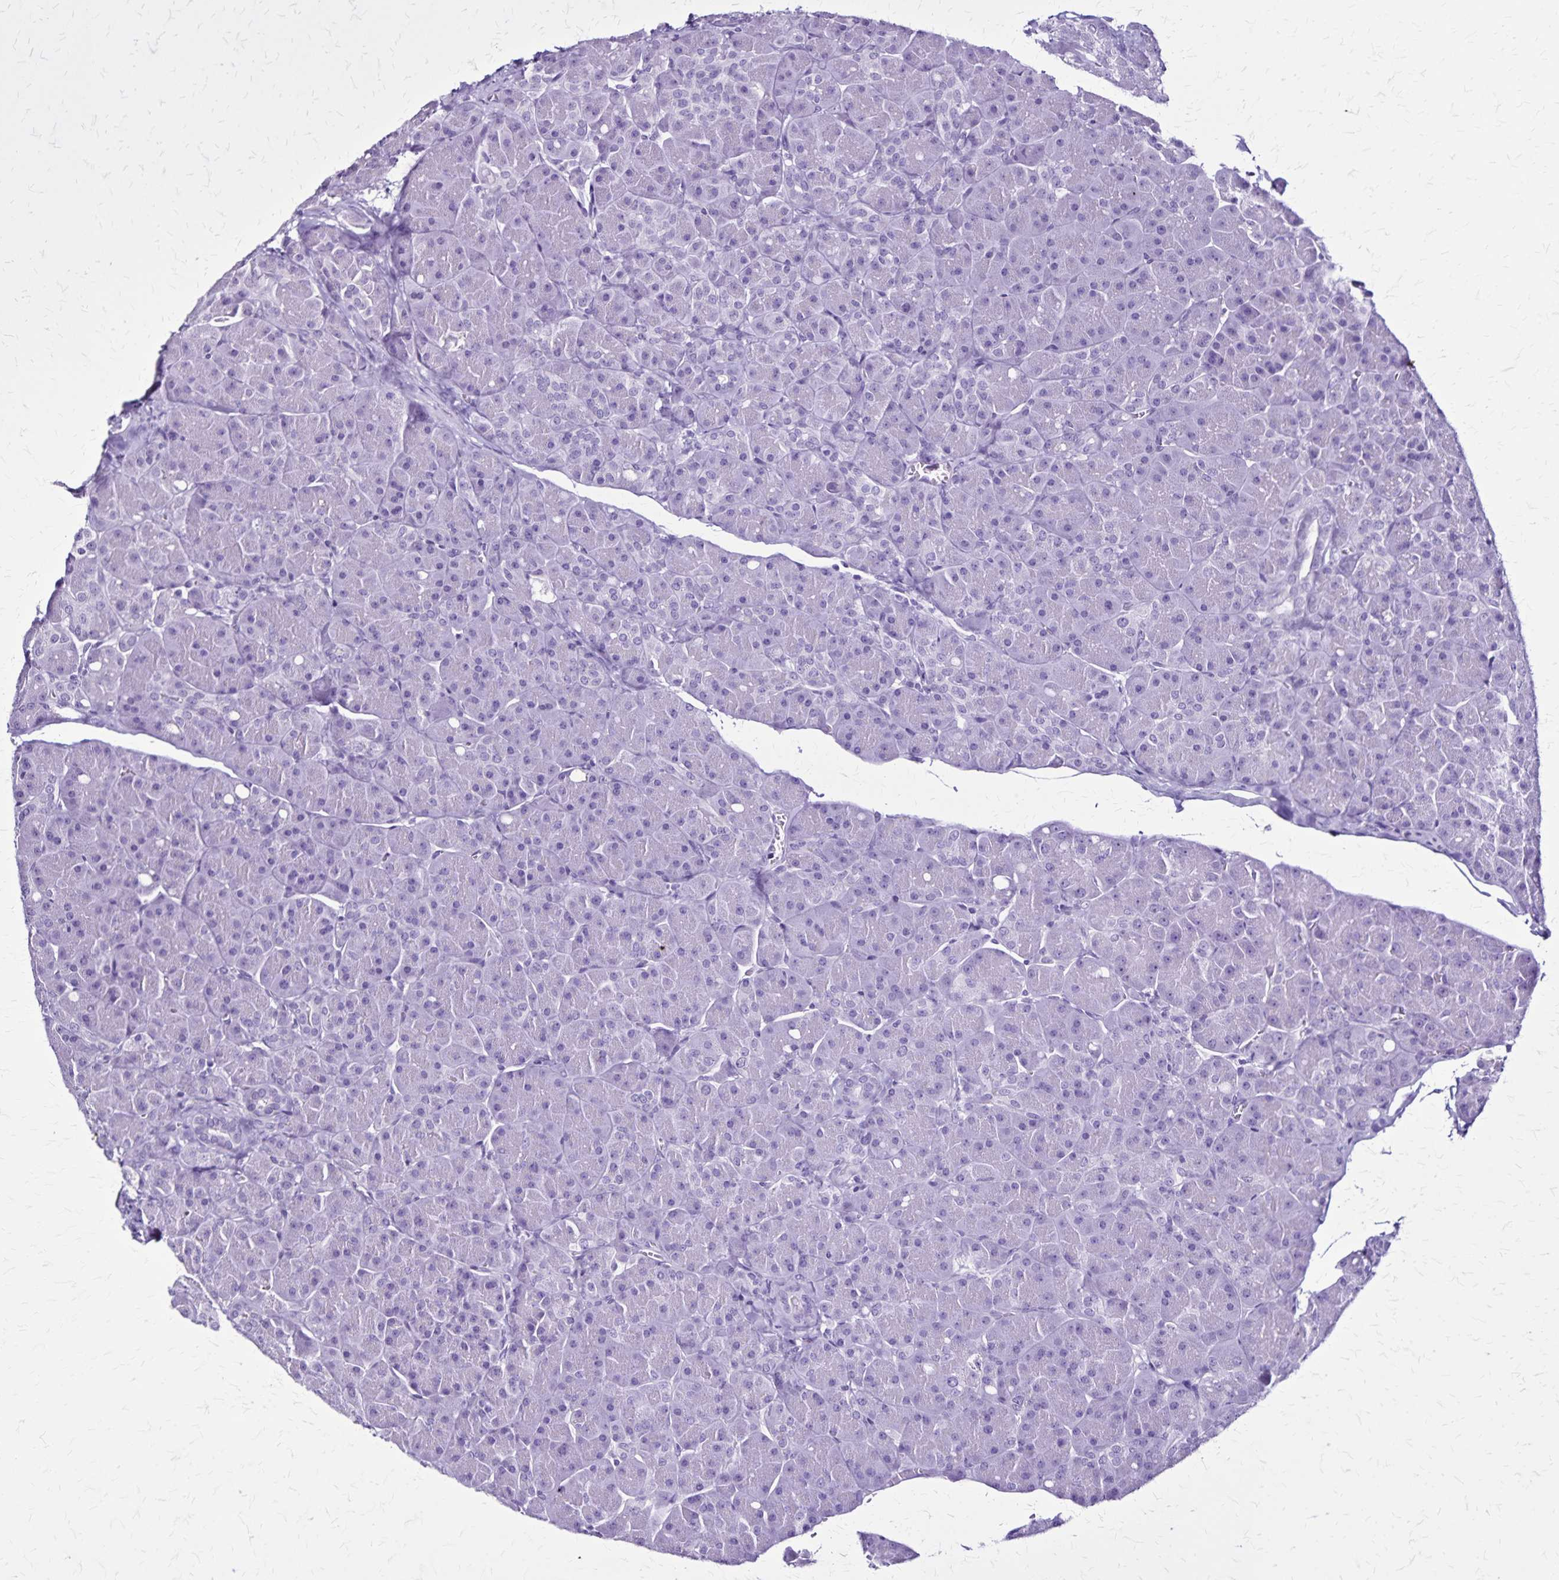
{"staining": {"intensity": "negative", "quantity": "none", "location": "none"}, "tissue": "pancreas", "cell_type": "Exocrine glandular cells", "image_type": "normal", "snomed": [{"axis": "morphology", "description": "Normal tissue, NOS"}, {"axis": "topography", "description": "Pancreas"}], "caption": "Immunohistochemical staining of normal human pancreas demonstrates no significant positivity in exocrine glandular cells.", "gene": "KRT2", "patient": {"sex": "male", "age": 55}}